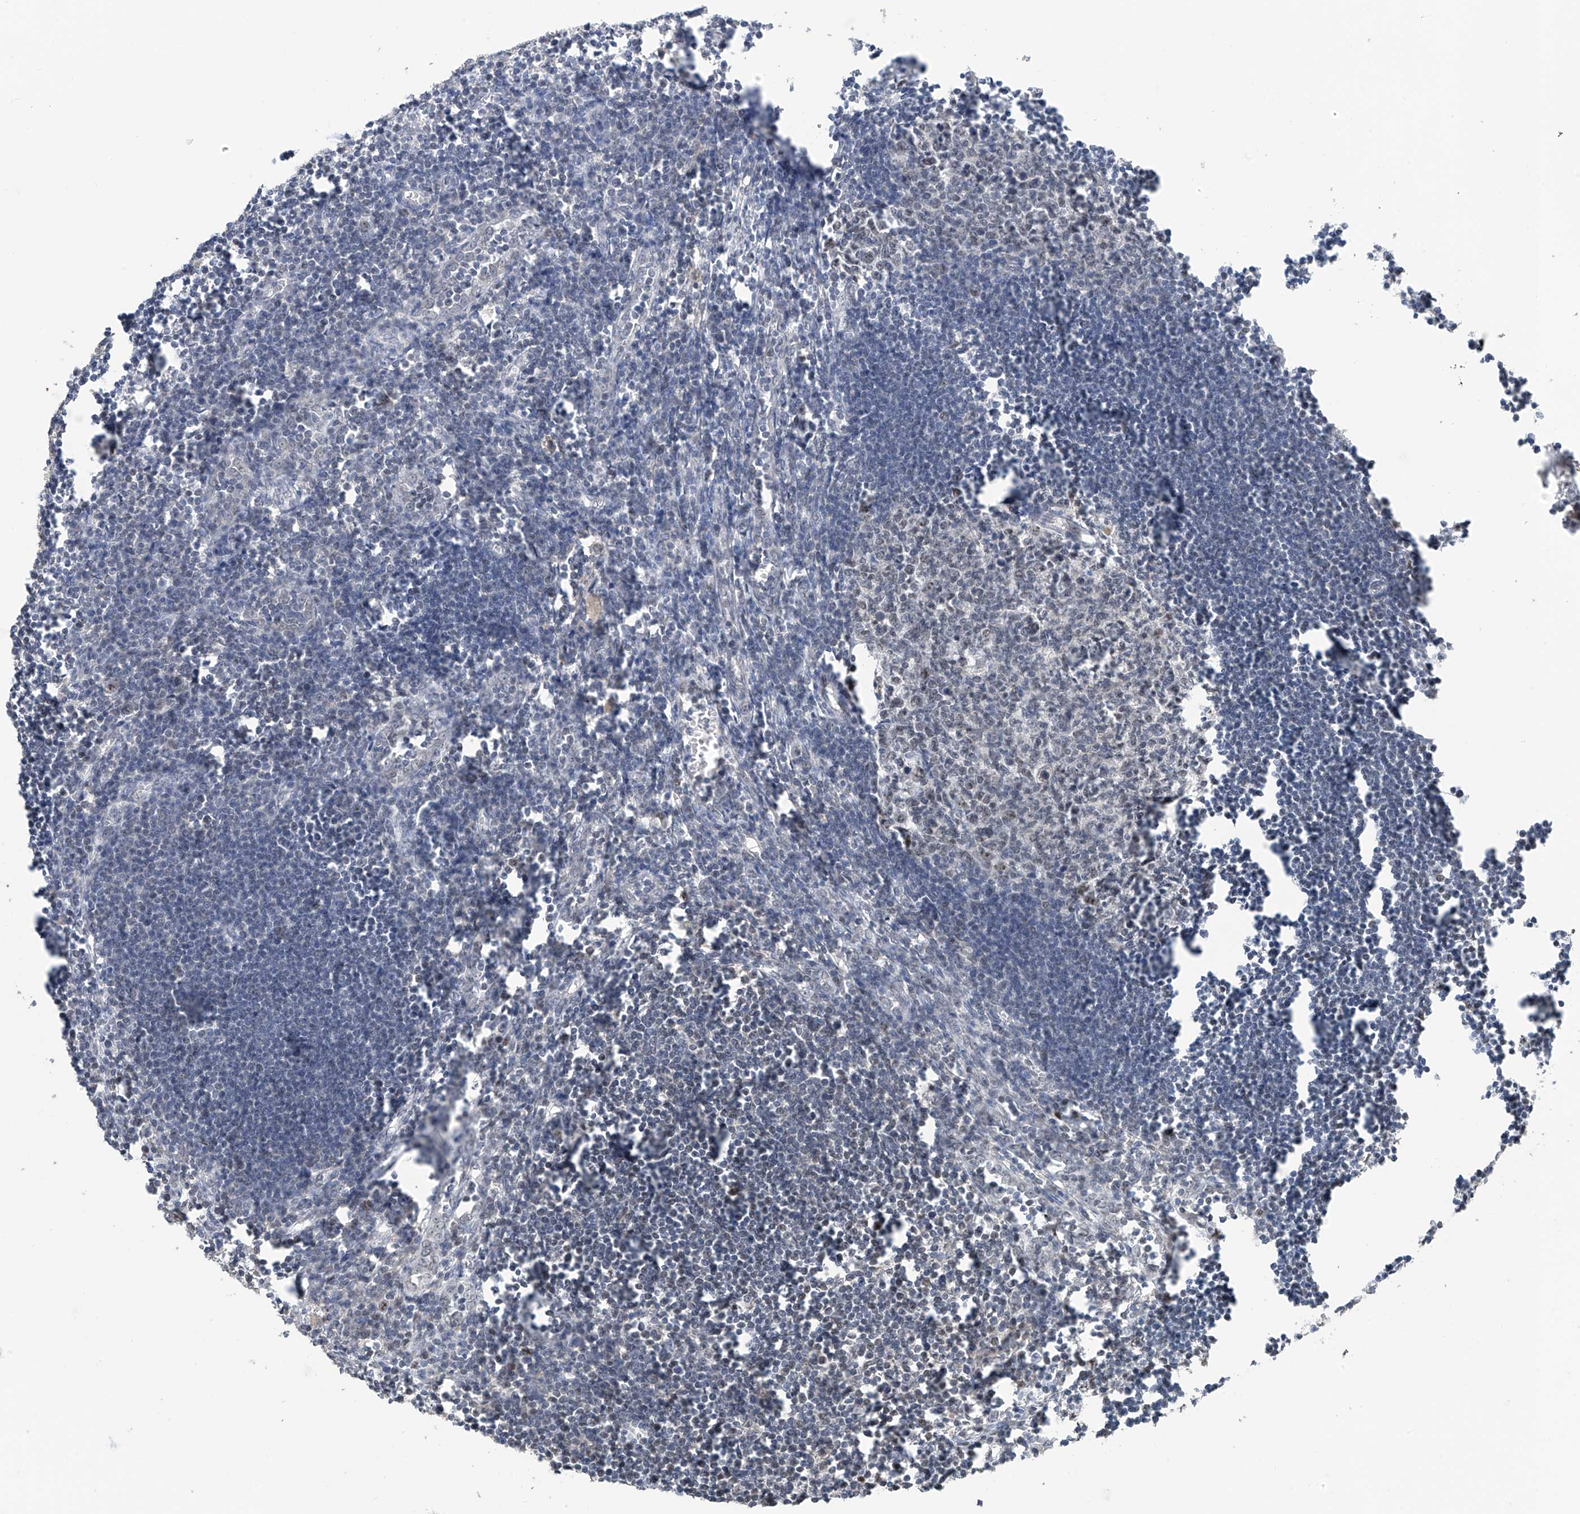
{"staining": {"intensity": "weak", "quantity": "<25%", "location": "nuclear"}, "tissue": "lymph node", "cell_type": "Germinal center cells", "image_type": "normal", "snomed": [{"axis": "morphology", "description": "Normal tissue, NOS"}, {"axis": "morphology", "description": "Malignant melanoma, Metastatic site"}, {"axis": "topography", "description": "Lymph node"}], "caption": "Immunohistochemistry (IHC) of benign lymph node shows no expression in germinal center cells. (Brightfield microscopy of DAB (3,3'-diaminobenzidine) immunohistochemistry (IHC) at high magnification).", "gene": "C1orf131", "patient": {"sex": "male", "age": 41}}